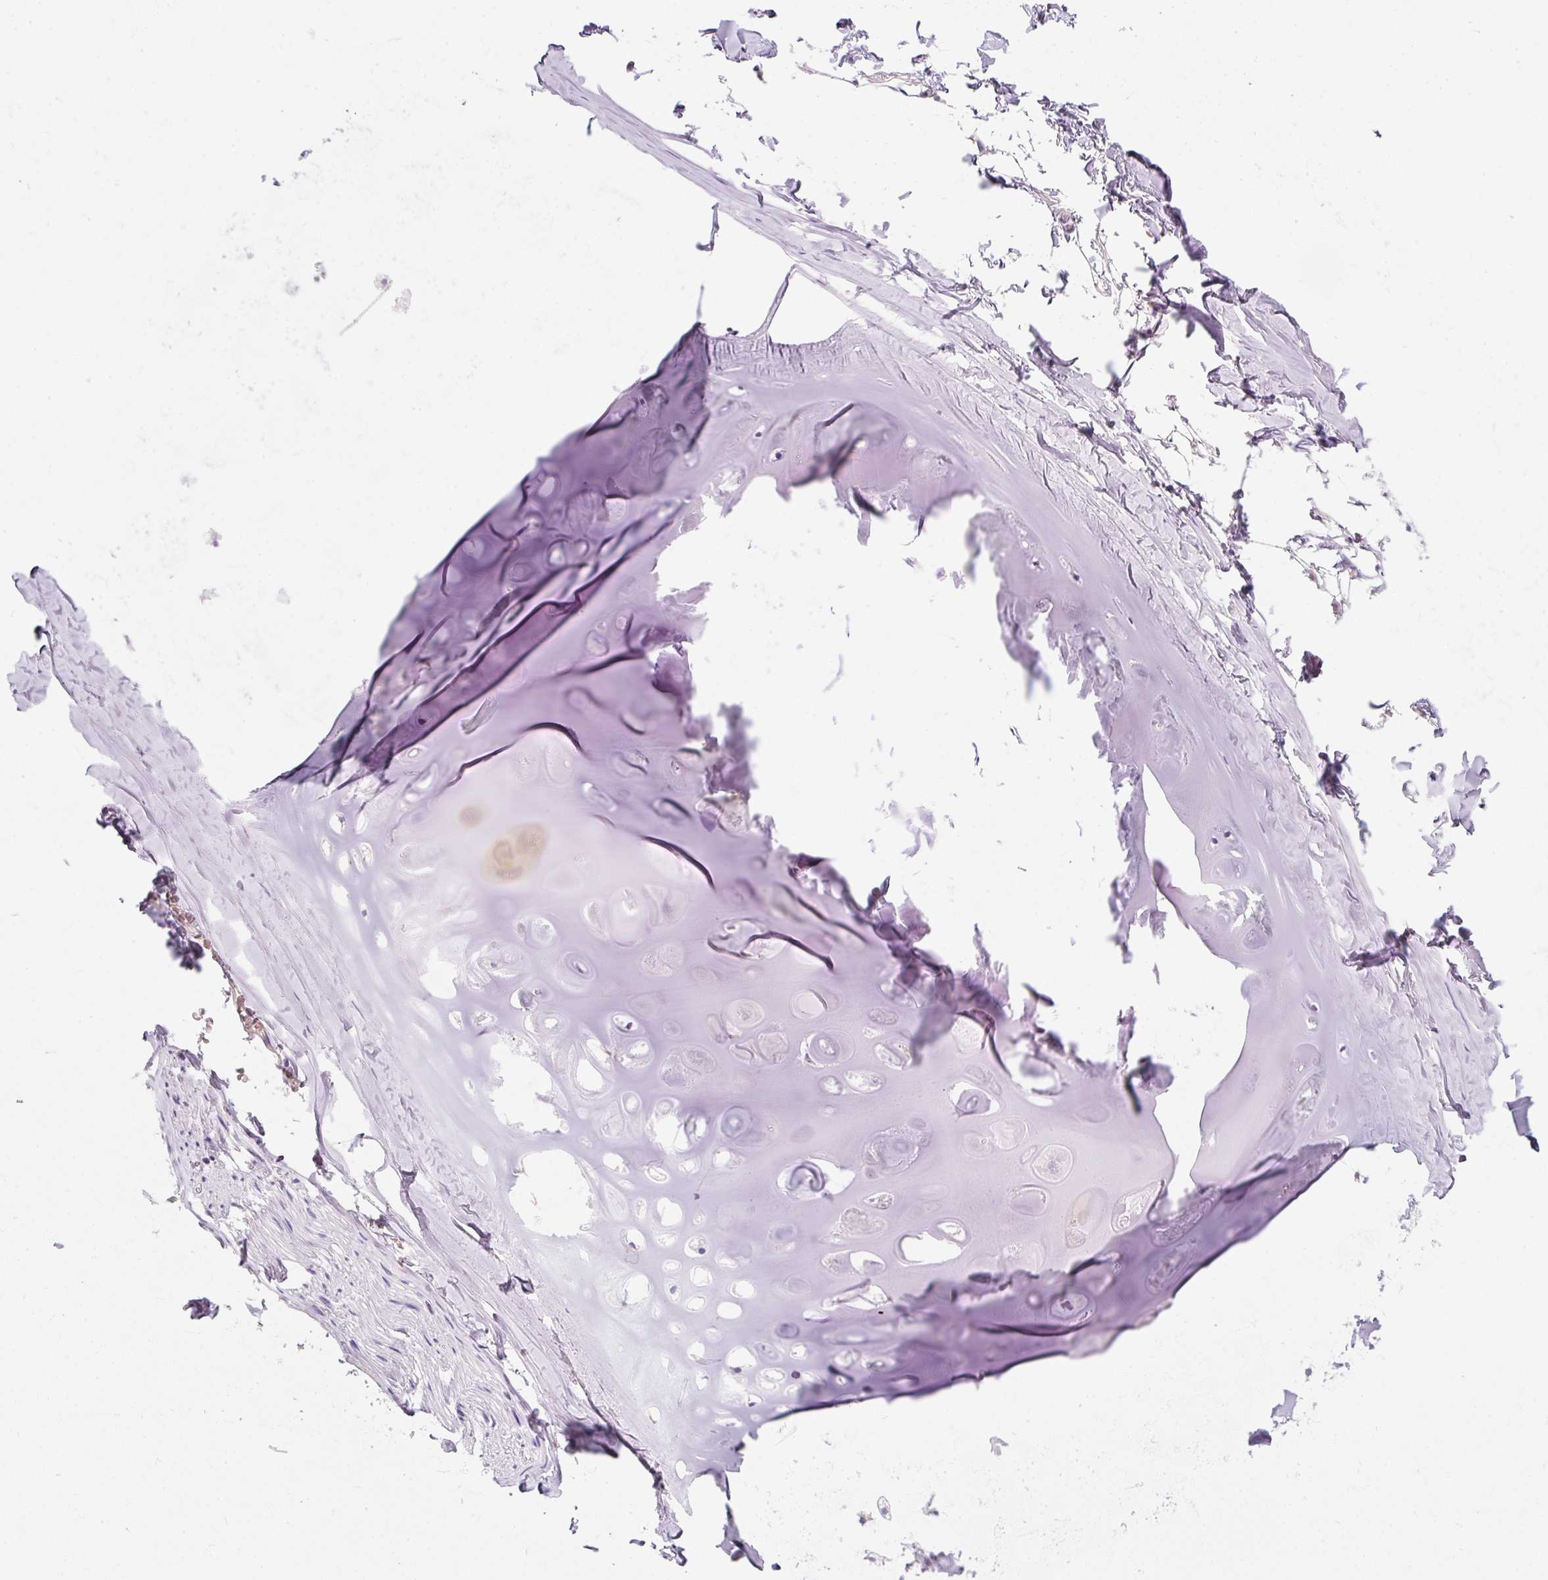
{"staining": {"intensity": "negative", "quantity": "none", "location": "none"}, "tissue": "soft tissue", "cell_type": "Chondrocytes", "image_type": "normal", "snomed": [{"axis": "morphology", "description": "Normal tissue, NOS"}, {"axis": "topography", "description": "Cartilage tissue"}, {"axis": "topography", "description": "Bronchus"}, {"axis": "topography", "description": "Peripheral nerve tissue"}], "caption": "The photomicrograph displays no significant expression in chondrocytes of soft tissue. The staining was performed using DAB (3,3'-diaminobenzidine) to visualize the protein expression in brown, while the nuclei were stained in blue with hematoxylin (Magnification: 20x).", "gene": "ERAP2", "patient": {"sex": "male", "age": 67}}